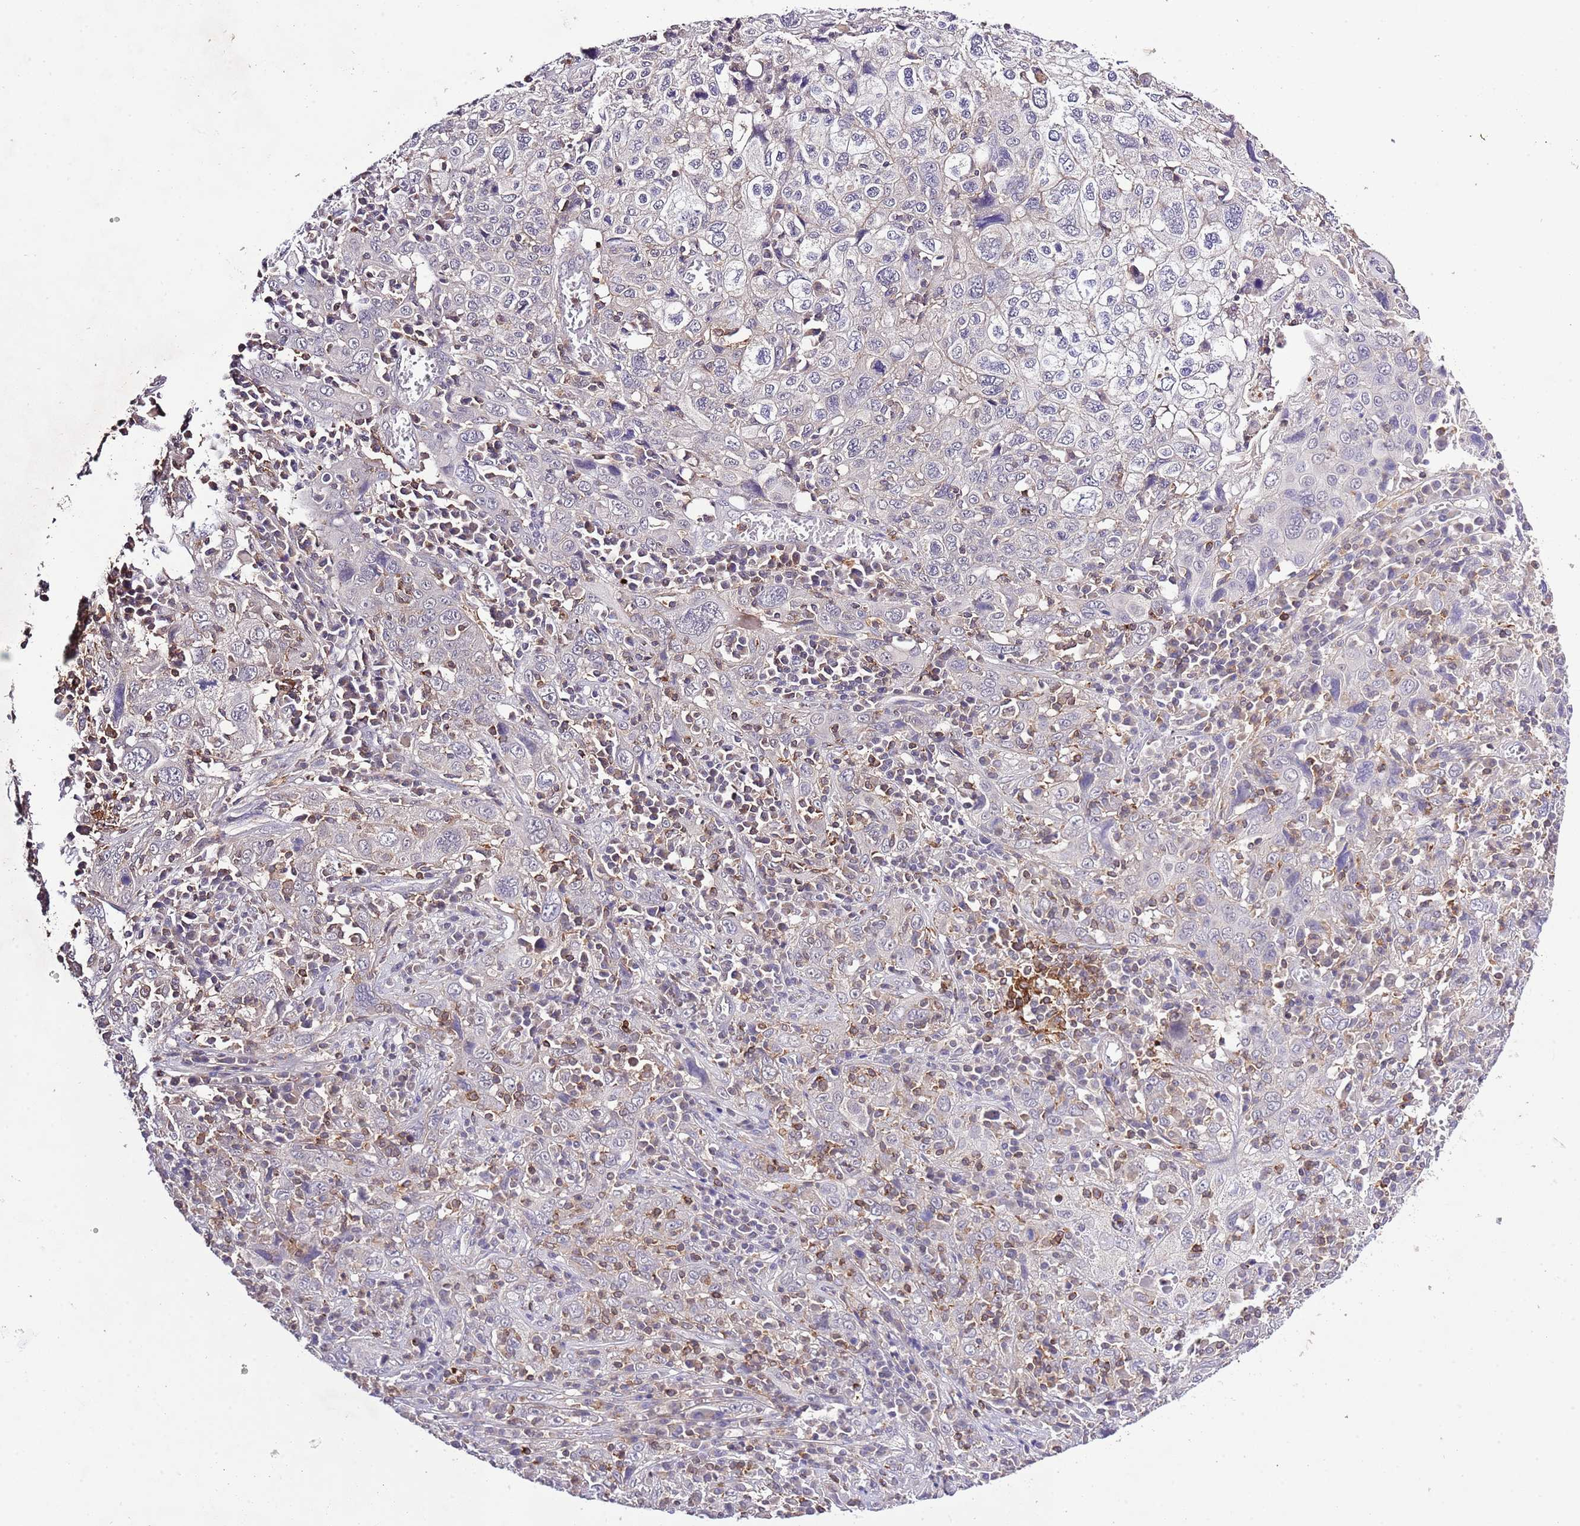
{"staining": {"intensity": "negative", "quantity": "none", "location": "none"}, "tissue": "cervical cancer", "cell_type": "Tumor cells", "image_type": "cancer", "snomed": [{"axis": "morphology", "description": "Squamous cell carcinoma, NOS"}, {"axis": "topography", "description": "Cervix"}], "caption": "Histopathology image shows no protein expression in tumor cells of squamous cell carcinoma (cervical) tissue.", "gene": "EFHD1", "patient": {"sex": "female", "age": 46}}